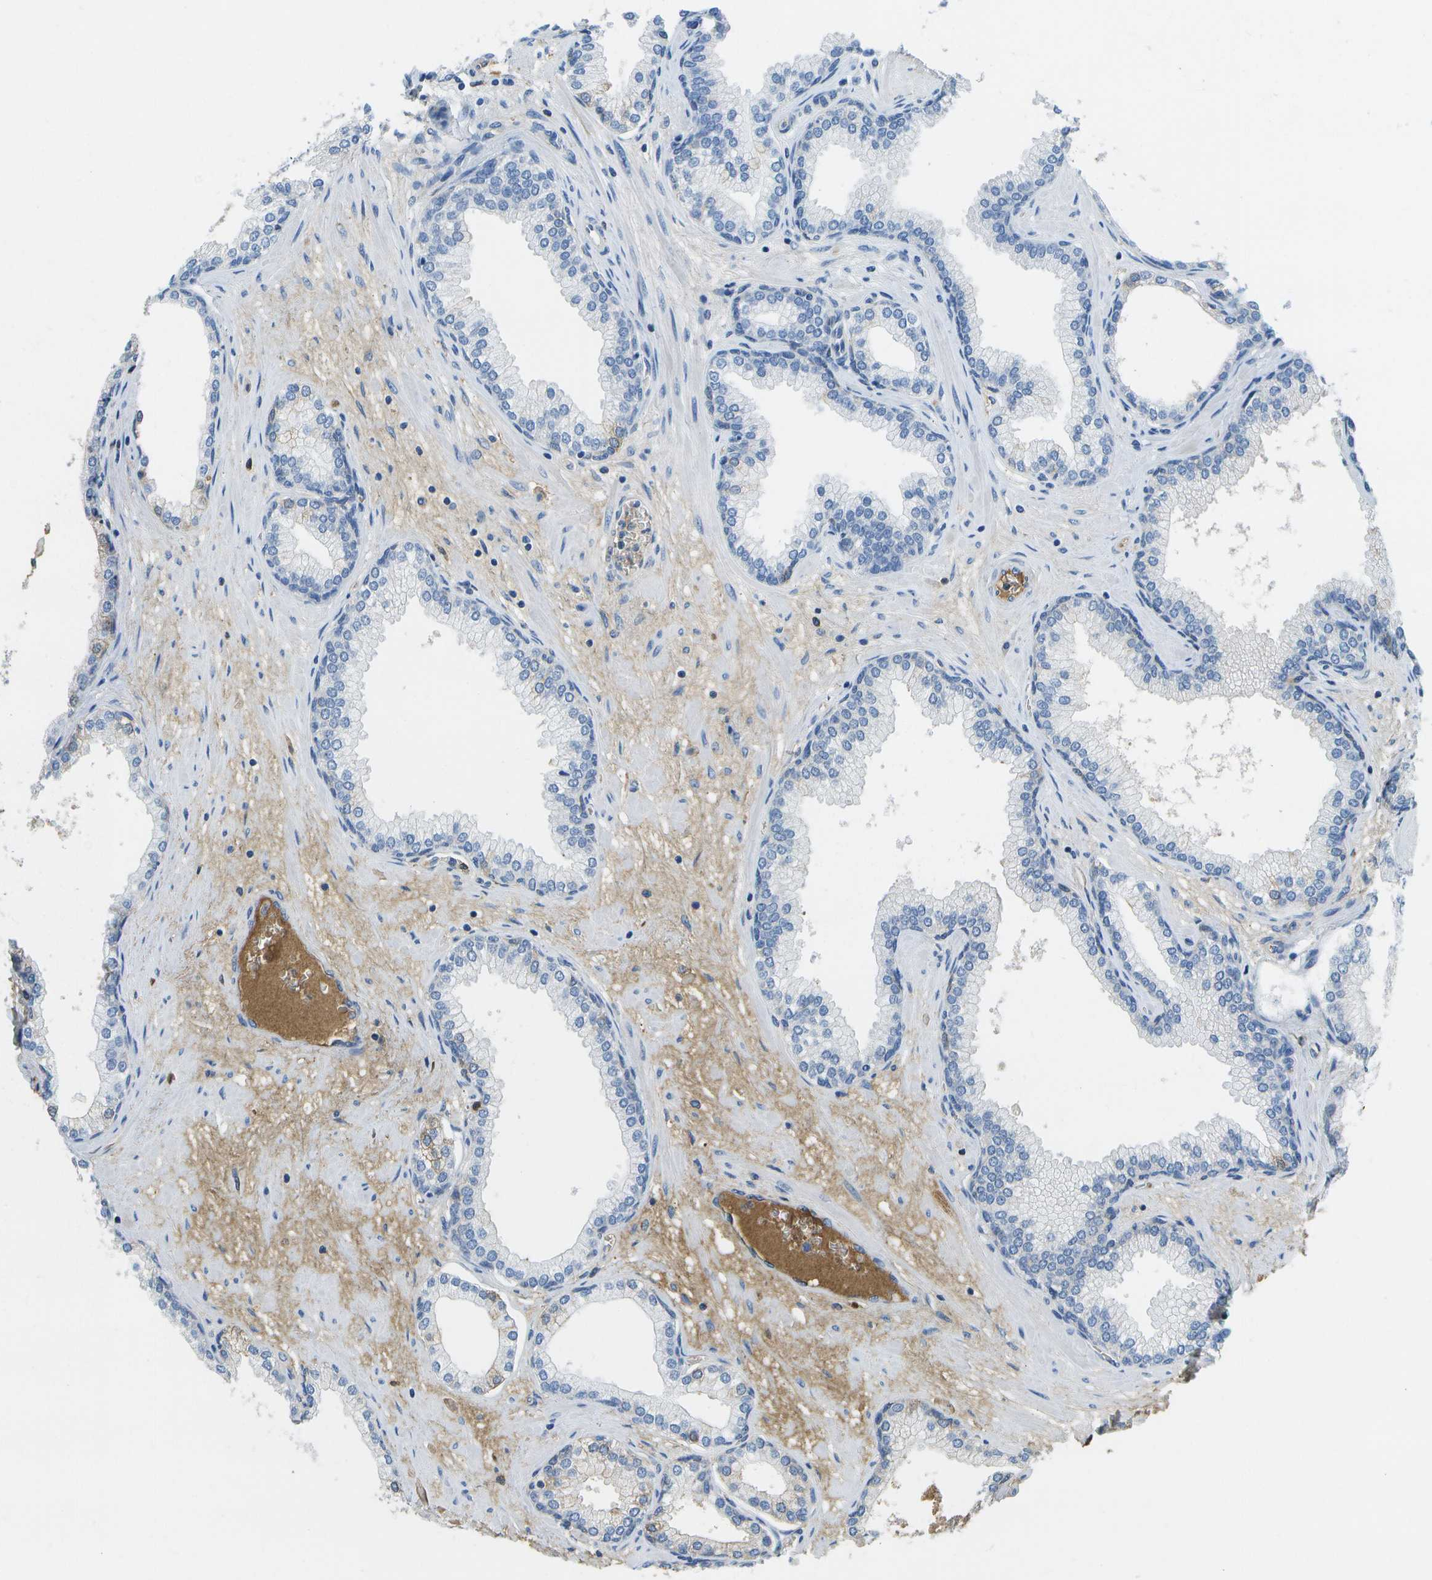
{"staining": {"intensity": "moderate", "quantity": "<25%", "location": "cytoplasmic/membranous,nuclear"}, "tissue": "prostate", "cell_type": "Glandular cells", "image_type": "normal", "snomed": [{"axis": "morphology", "description": "Normal tissue, NOS"}, {"axis": "morphology", "description": "Urothelial carcinoma, Low grade"}, {"axis": "topography", "description": "Urinary bladder"}, {"axis": "topography", "description": "Prostate"}], "caption": "Immunohistochemistry photomicrograph of benign prostate: prostate stained using immunohistochemistry demonstrates low levels of moderate protein expression localized specifically in the cytoplasmic/membranous,nuclear of glandular cells, appearing as a cytoplasmic/membranous,nuclear brown color.", "gene": "SERPINA1", "patient": {"sex": "male", "age": 60}}